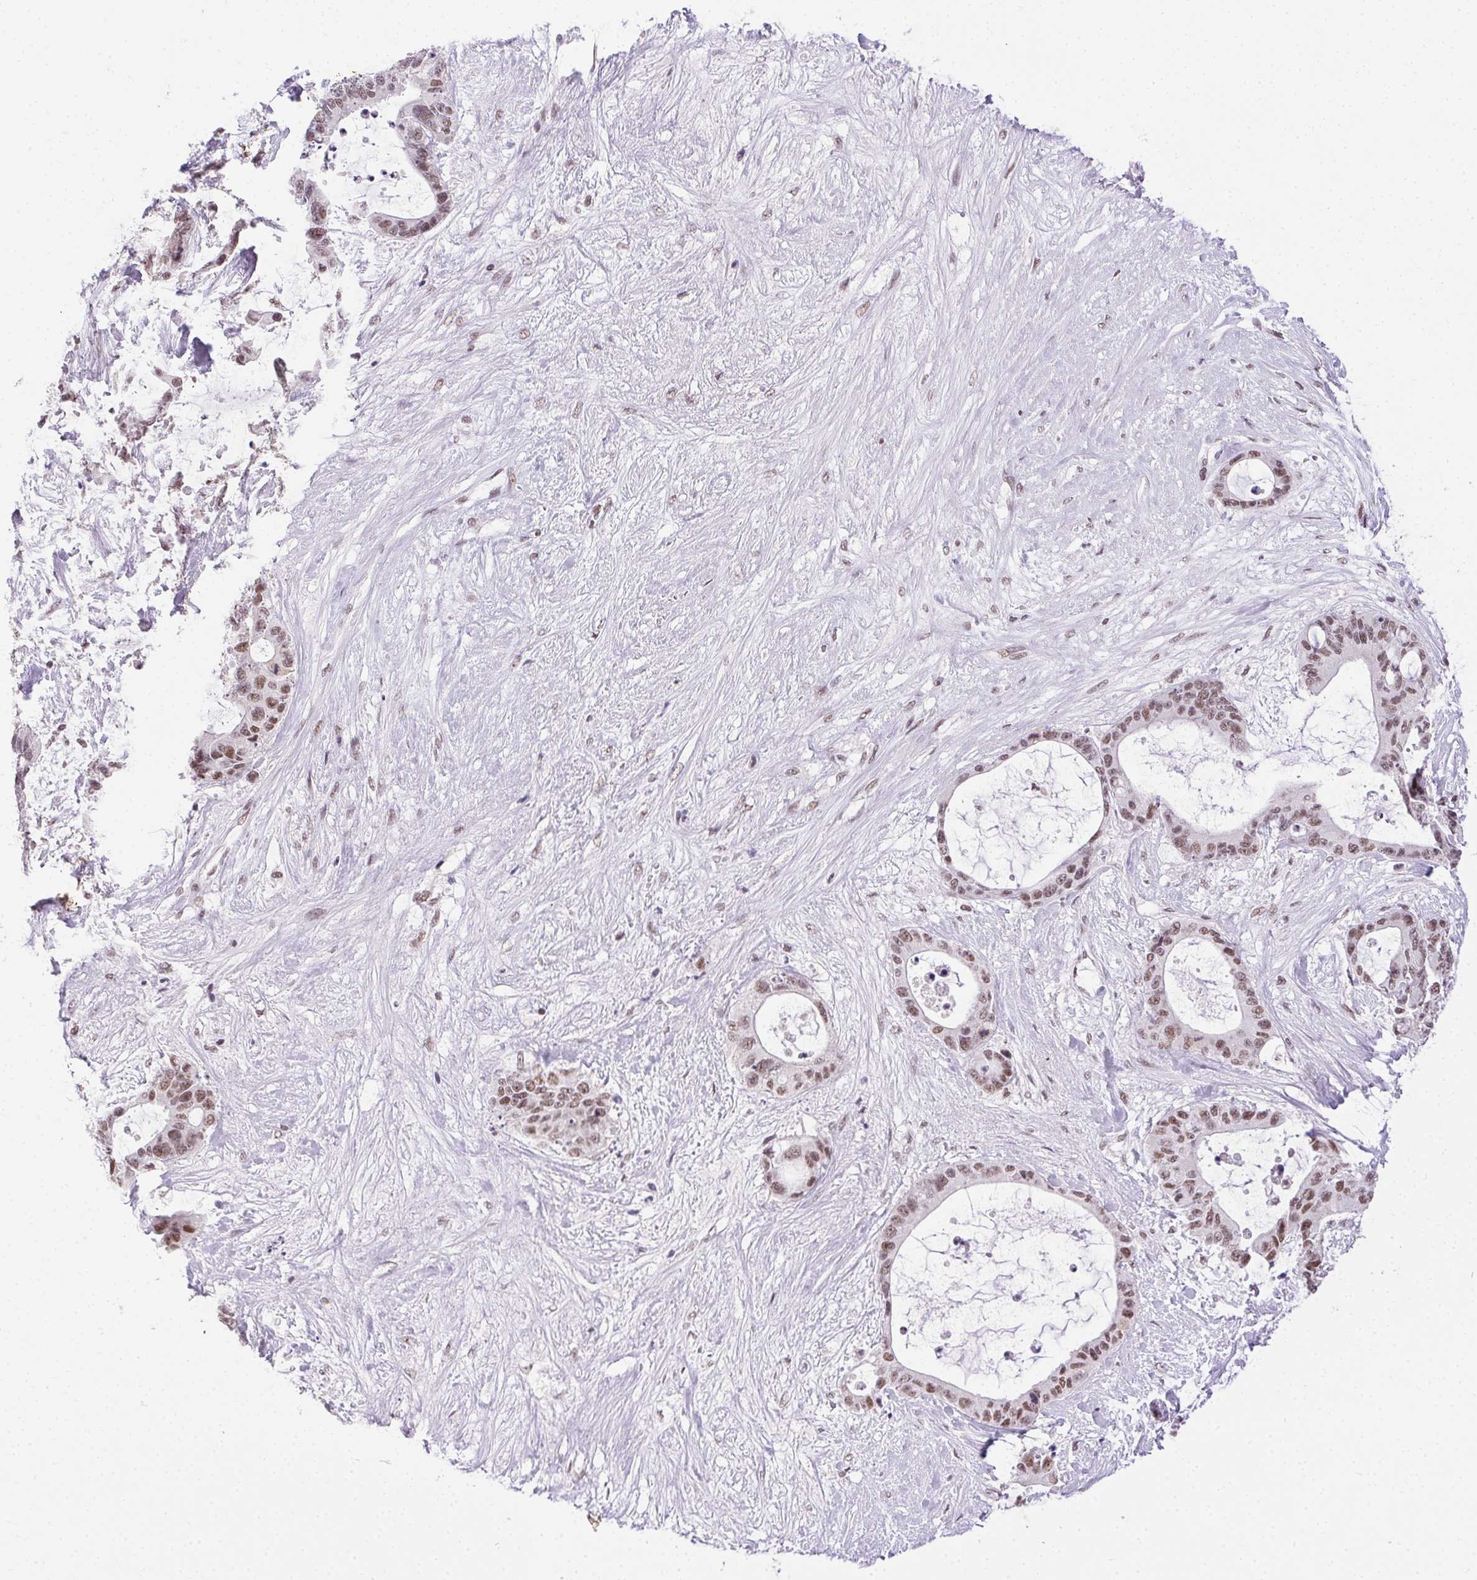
{"staining": {"intensity": "moderate", "quantity": ">75%", "location": "nuclear"}, "tissue": "liver cancer", "cell_type": "Tumor cells", "image_type": "cancer", "snomed": [{"axis": "morphology", "description": "Normal tissue, NOS"}, {"axis": "morphology", "description": "Cholangiocarcinoma"}, {"axis": "topography", "description": "Liver"}, {"axis": "topography", "description": "Peripheral nerve tissue"}], "caption": "Immunohistochemical staining of liver cancer (cholangiocarcinoma) demonstrates moderate nuclear protein staining in about >75% of tumor cells. (DAB IHC with brightfield microscopy, high magnification).", "gene": "TRA2B", "patient": {"sex": "female", "age": 73}}